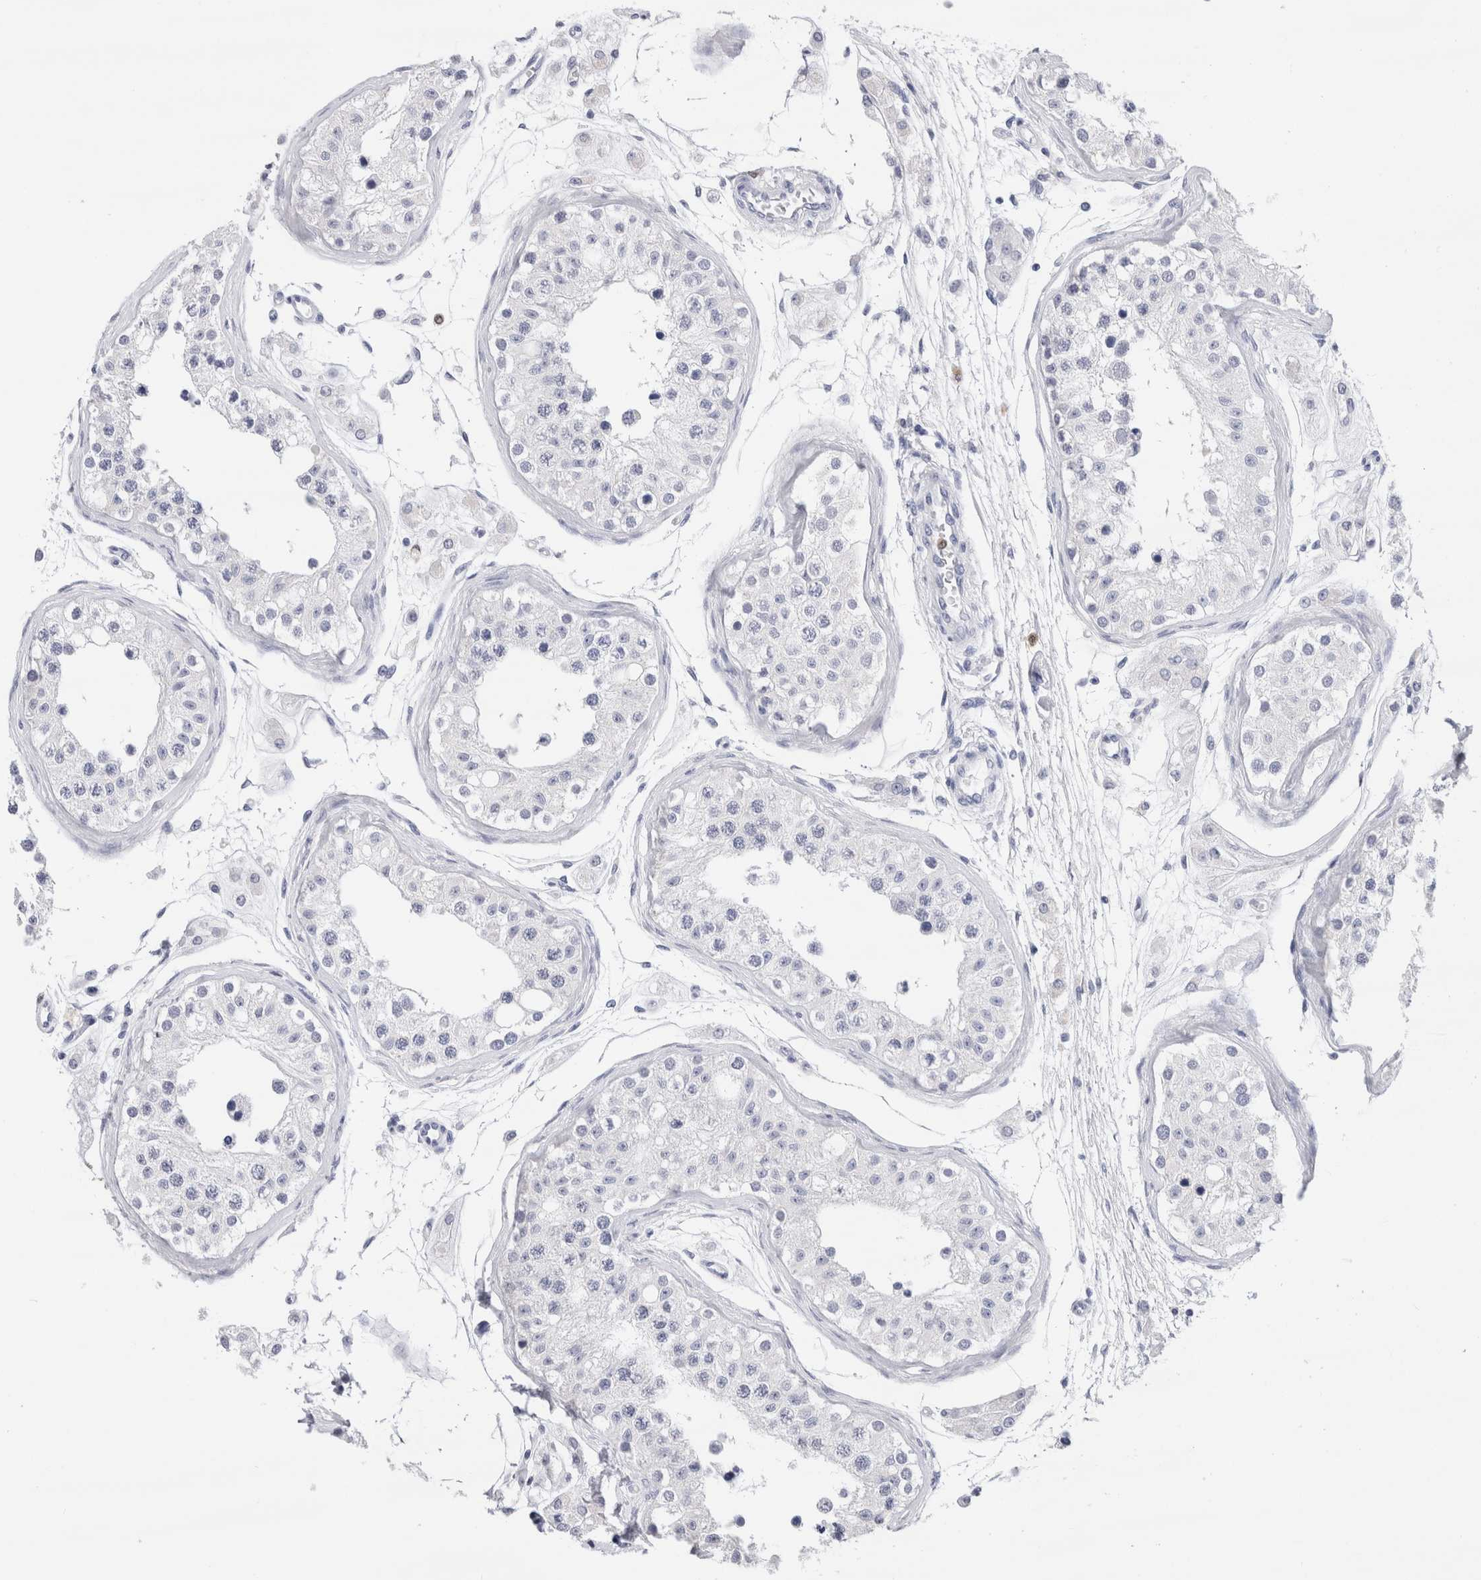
{"staining": {"intensity": "negative", "quantity": "none", "location": "none"}, "tissue": "testis", "cell_type": "Cells in seminiferous ducts", "image_type": "normal", "snomed": [{"axis": "morphology", "description": "Normal tissue, NOS"}, {"axis": "morphology", "description": "Adenocarcinoma, metastatic, NOS"}, {"axis": "topography", "description": "Testis"}], "caption": "Immunohistochemistry photomicrograph of normal testis: human testis stained with DAB reveals no significant protein staining in cells in seminiferous ducts.", "gene": "SLC10A5", "patient": {"sex": "male", "age": 26}}